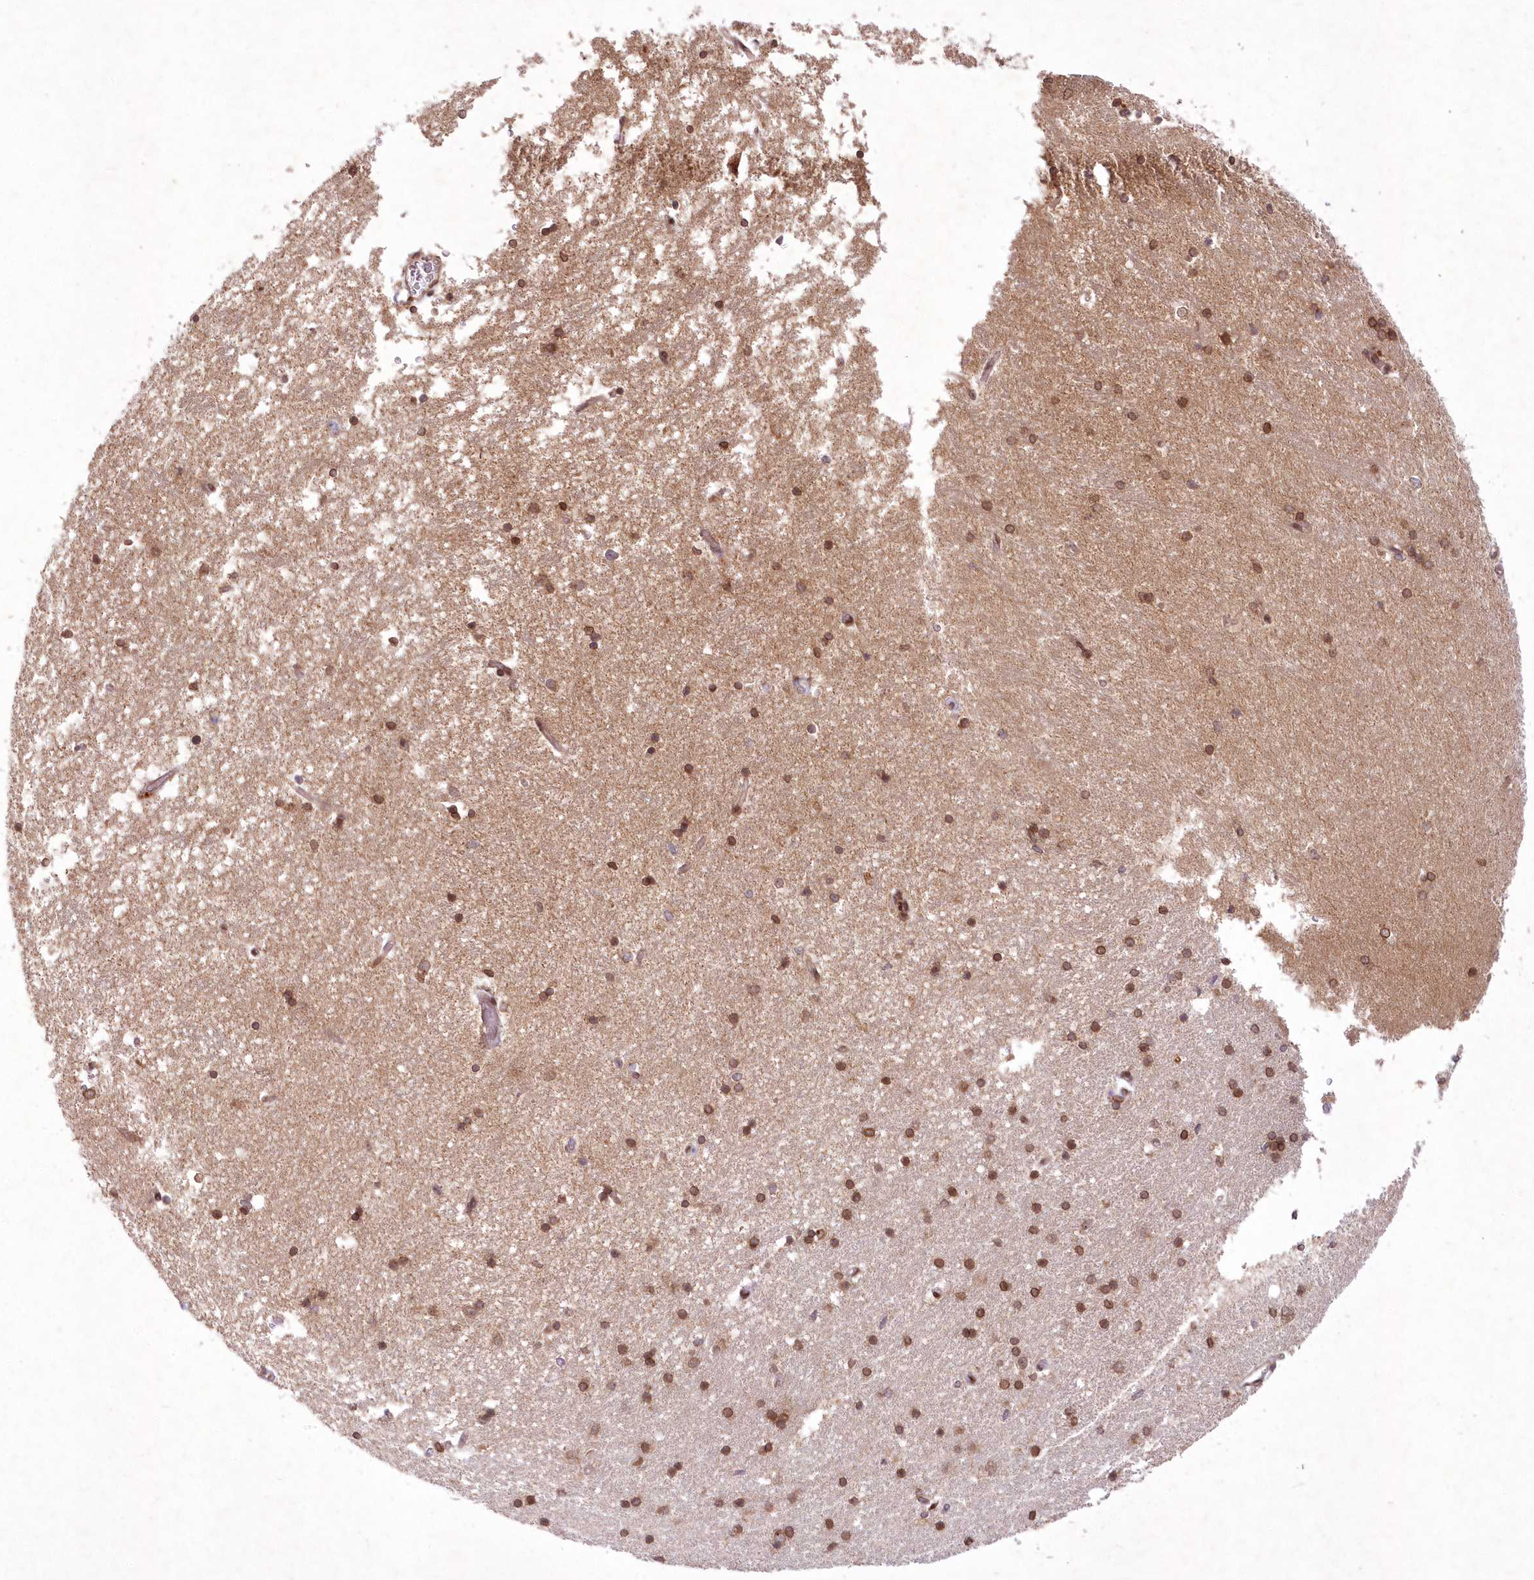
{"staining": {"intensity": "moderate", "quantity": "25%-75%", "location": "cytoplasmic/membranous,nuclear"}, "tissue": "hippocampus", "cell_type": "Glial cells", "image_type": "normal", "snomed": [{"axis": "morphology", "description": "Normal tissue, NOS"}, {"axis": "topography", "description": "Hippocampus"}], "caption": "Benign hippocampus reveals moderate cytoplasmic/membranous,nuclear expression in about 25%-75% of glial cells, visualized by immunohistochemistry. (DAB (3,3'-diaminobenzidine) IHC with brightfield microscopy, high magnification).", "gene": "DNAJC27", "patient": {"sex": "male", "age": 45}}